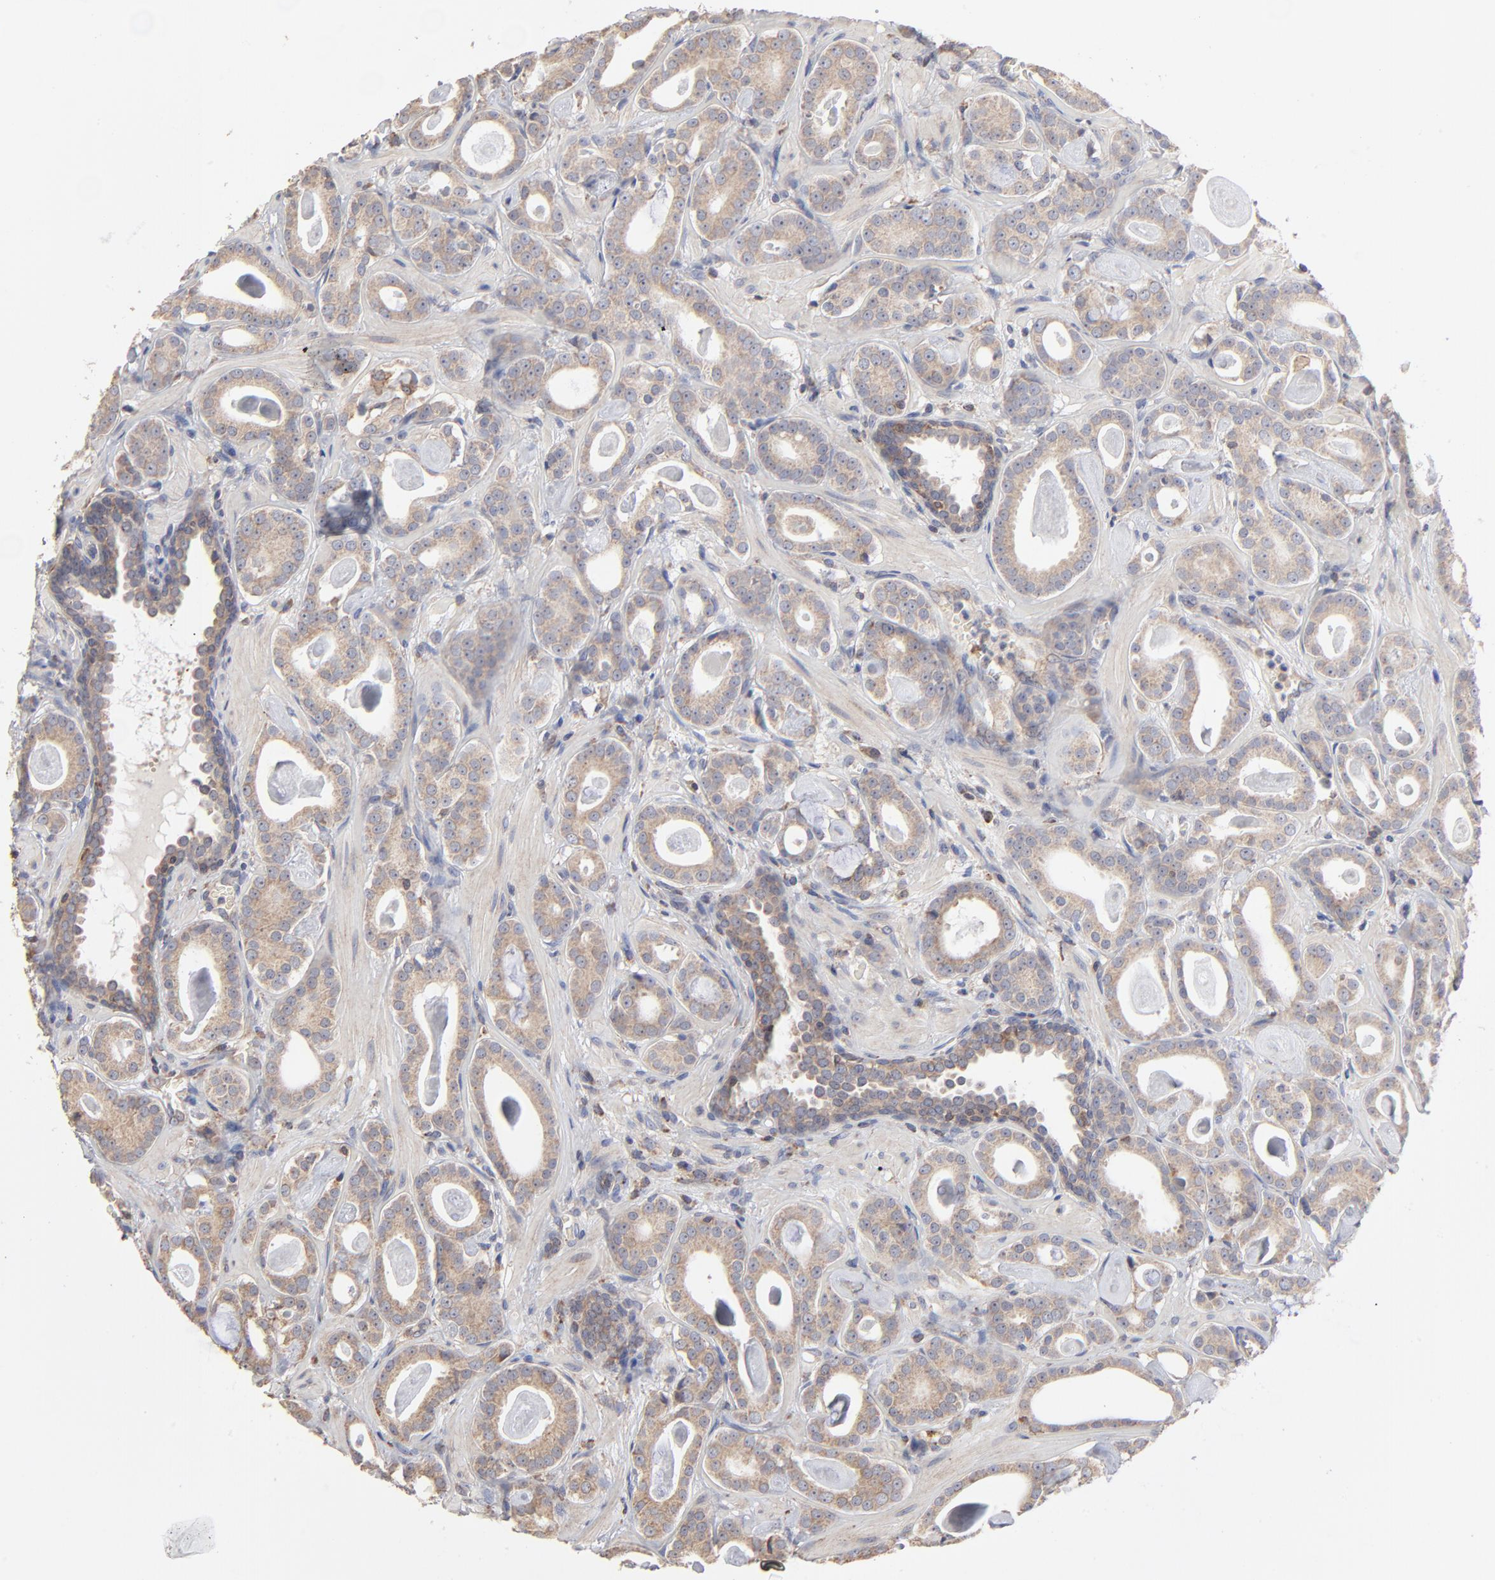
{"staining": {"intensity": "moderate", "quantity": ">75%", "location": "cytoplasmic/membranous"}, "tissue": "prostate cancer", "cell_type": "Tumor cells", "image_type": "cancer", "snomed": [{"axis": "morphology", "description": "Adenocarcinoma, Low grade"}, {"axis": "topography", "description": "Prostate"}], "caption": "The photomicrograph reveals staining of prostate cancer, revealing moderate cytoplasmic/membranous protein staining (brown color) within tumor cells.", "gene": "RNF213", "patient": {"sex": "male", "age": 57}}